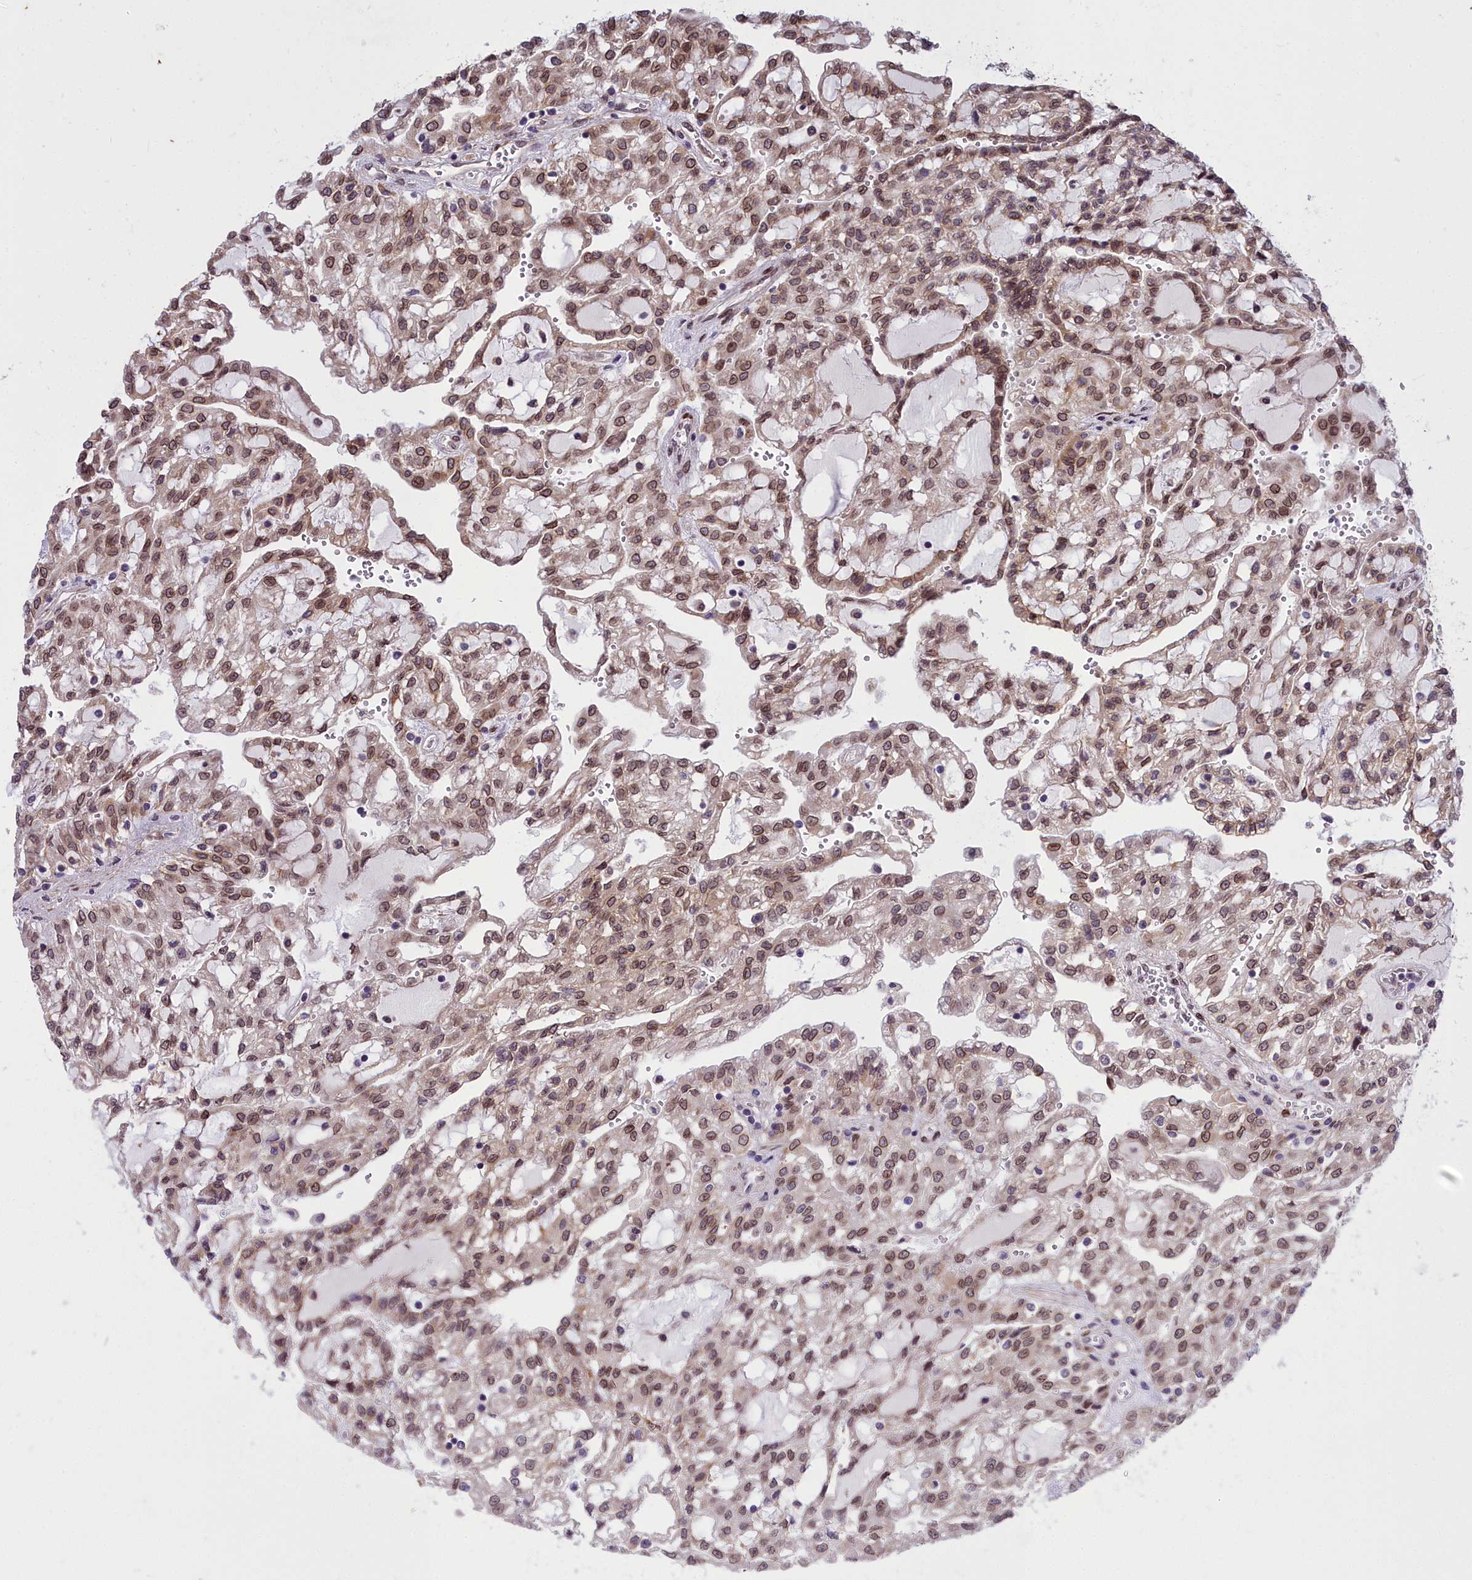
{"staining": {"intensity": "moderate", "quantity": ">75%", "location": "nuclear"}, "tissue": "renal cancer", "cell_type": "Tumor cells", "image_type": "cancer", "snomed": [{"axis": "morphology", "description": "Adenocarcinoma, NOS"}, {"axis": "topography", "description": "Kidney"}], "caption": "Brown immunohistochemical staining in human renal cancer (adenocarcinoma) exhibits moderate nuclear staining in about >75% of tumor cells.", "gene": "ABCB8", "patient": {"sex": "male", "age": 63}}